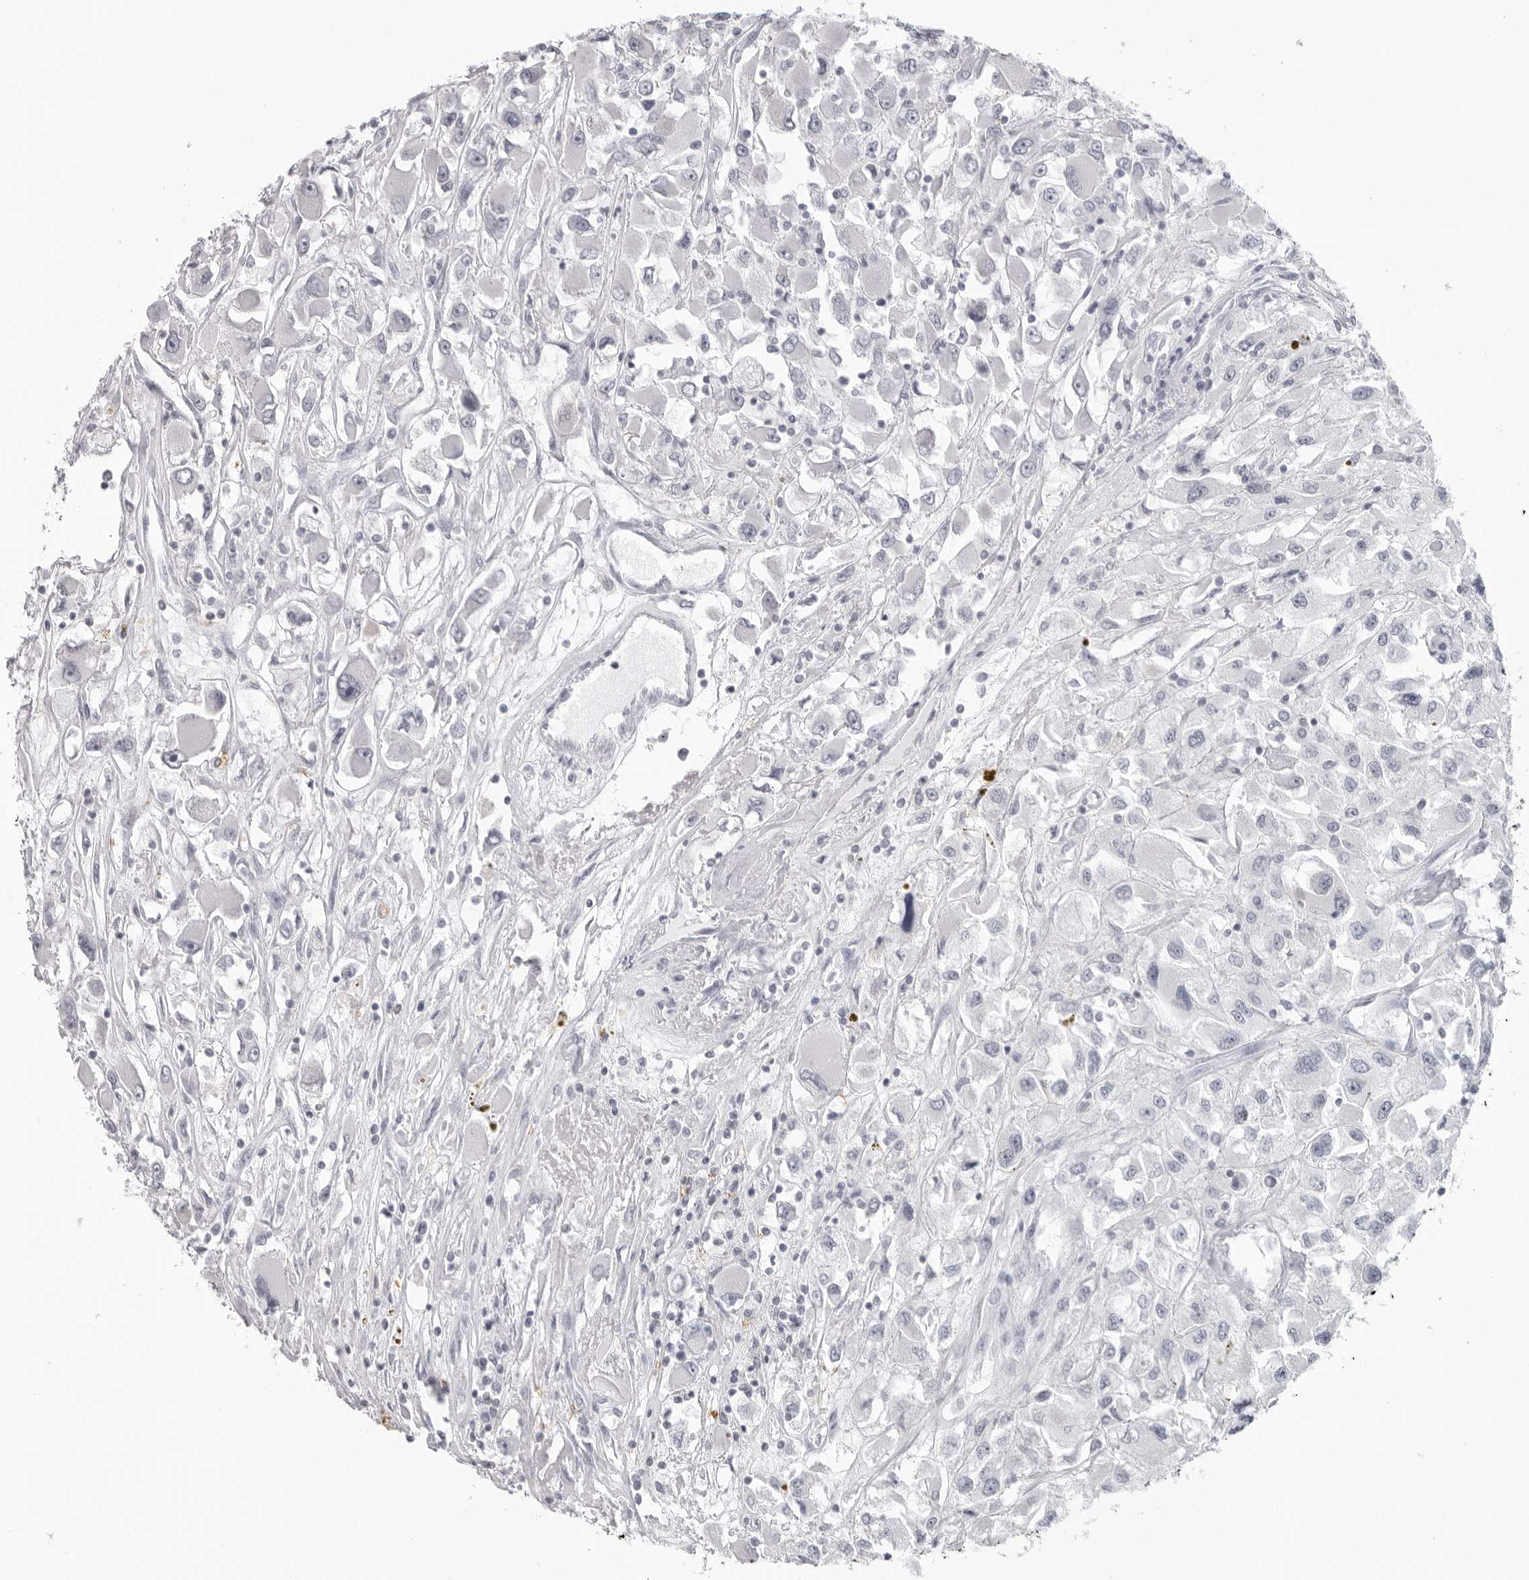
{"staining": {"intensity": "negative", "quantity": "none", "location": "none"}, "tissue": "renal cancer", "cell_type": "Tumor cells", "image_type": "cancer", "snomed": [{"axis": "morphology", "description": "Adenocarcinoma, NOS"}, {"axis": "topography", "description": "Kidney"}], "caption": "Human renal adenocarcinoma stained for a protein using IHC reveals no staining in tumor cells.", "gene": "EPB41", "patient": {"sex": "female", "age": 52}}